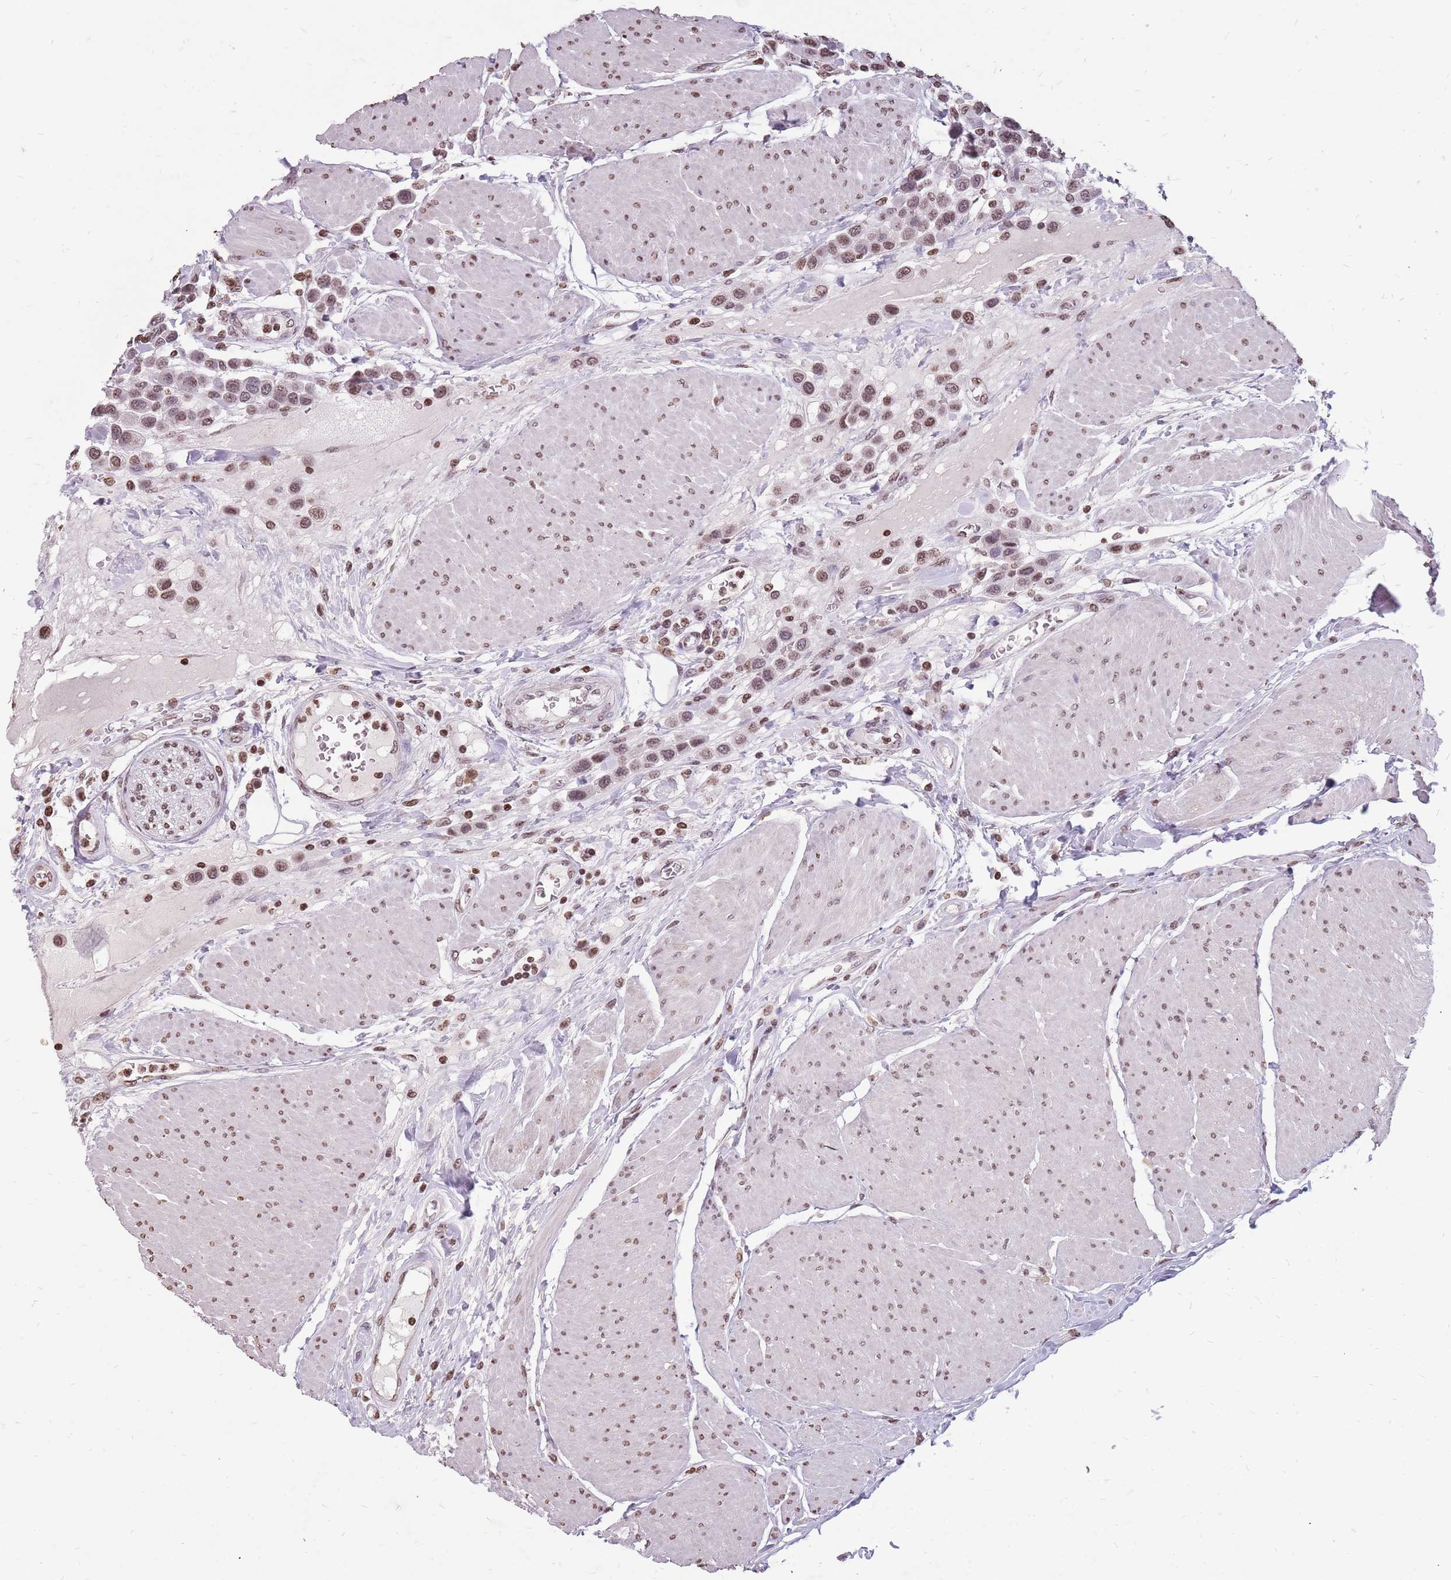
{"staining": {"intensity": "moderate", "quantity": "25%-75%", "location": "nuclear"}, "tissue": "urothelial cancer", "cell_type": "Tumor cells", "image_type": "cancer", "snomed": [{"axis": "morphology", "description": "Urothelial carcinoma, High grade"}, {"axis": "topography", "description": "Urinary bladder"}], "caption": "This photomicrograph demonstrates immunohistochemistry (IHC) staining of human urothelial cancer, with medium moderate nuclear expression in about 25%-75% of tumor cells.", "gene": "NEK6", "patient": {"sex": "male", "age": 50}}